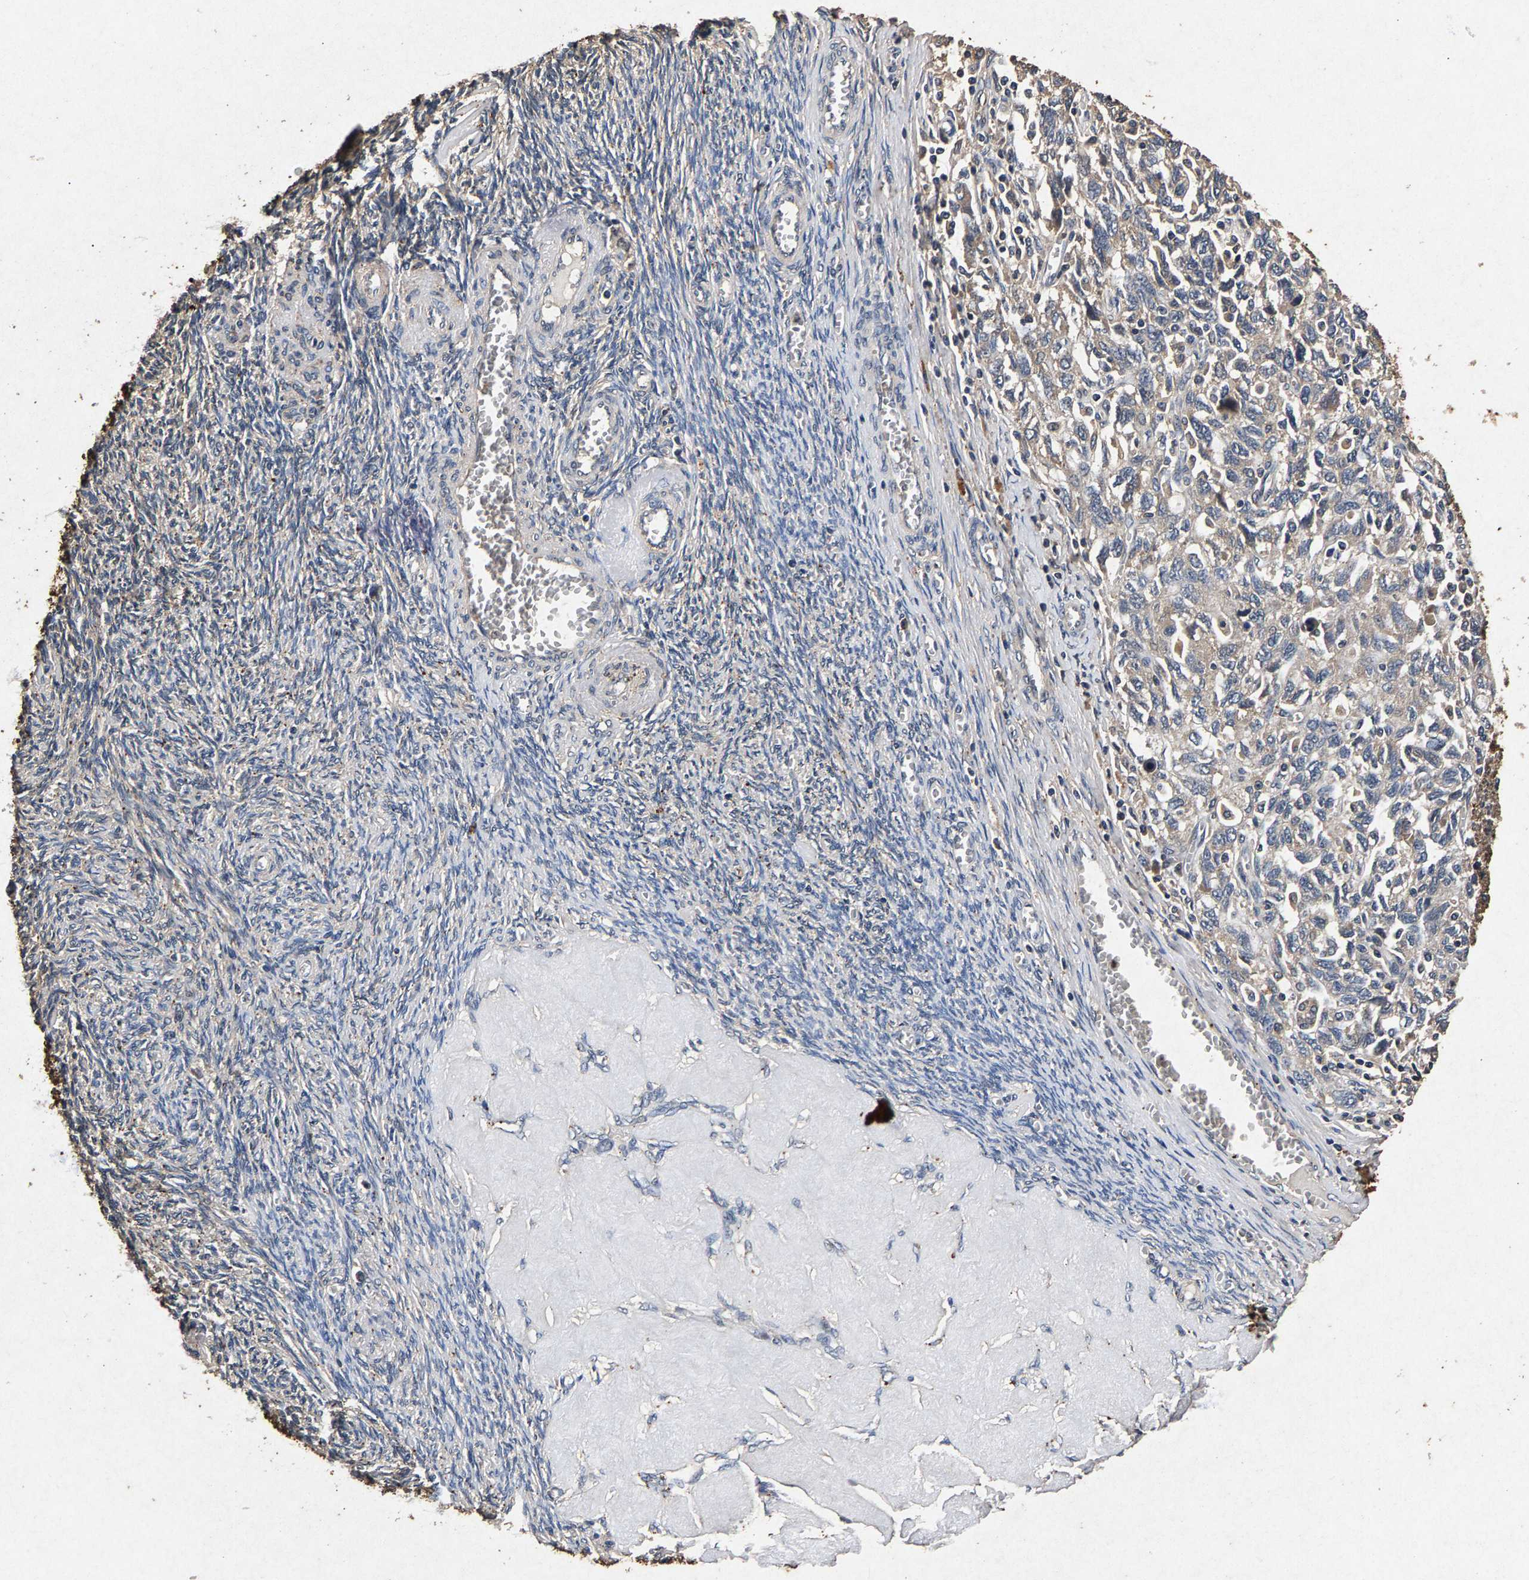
{"staining": {"intensity": "weak", "quantity": "<25%", "location": "cytoplasmic/membranous"}, "tissue": "ovarian cancer", "cell_type": "Tumor cells", "image_type": "cancer", "snomed": [{"axis": "morphology", "description": "Carcinoma, NOS"}, {"axis": "morphology", "description": "Cystadenocarcinoma, serous, NOS"}, {"axis": "topography", "description": "Ovary"}], "caption": "Tumor cells show no significant protein expression in serous cystadenocarcinoma (ovarian). (DAB (3,3'-diaminobenzidine) IHC, high magnification).", "gene": "PPP1CC", "patient": {"sex": "female", "age": 69}}